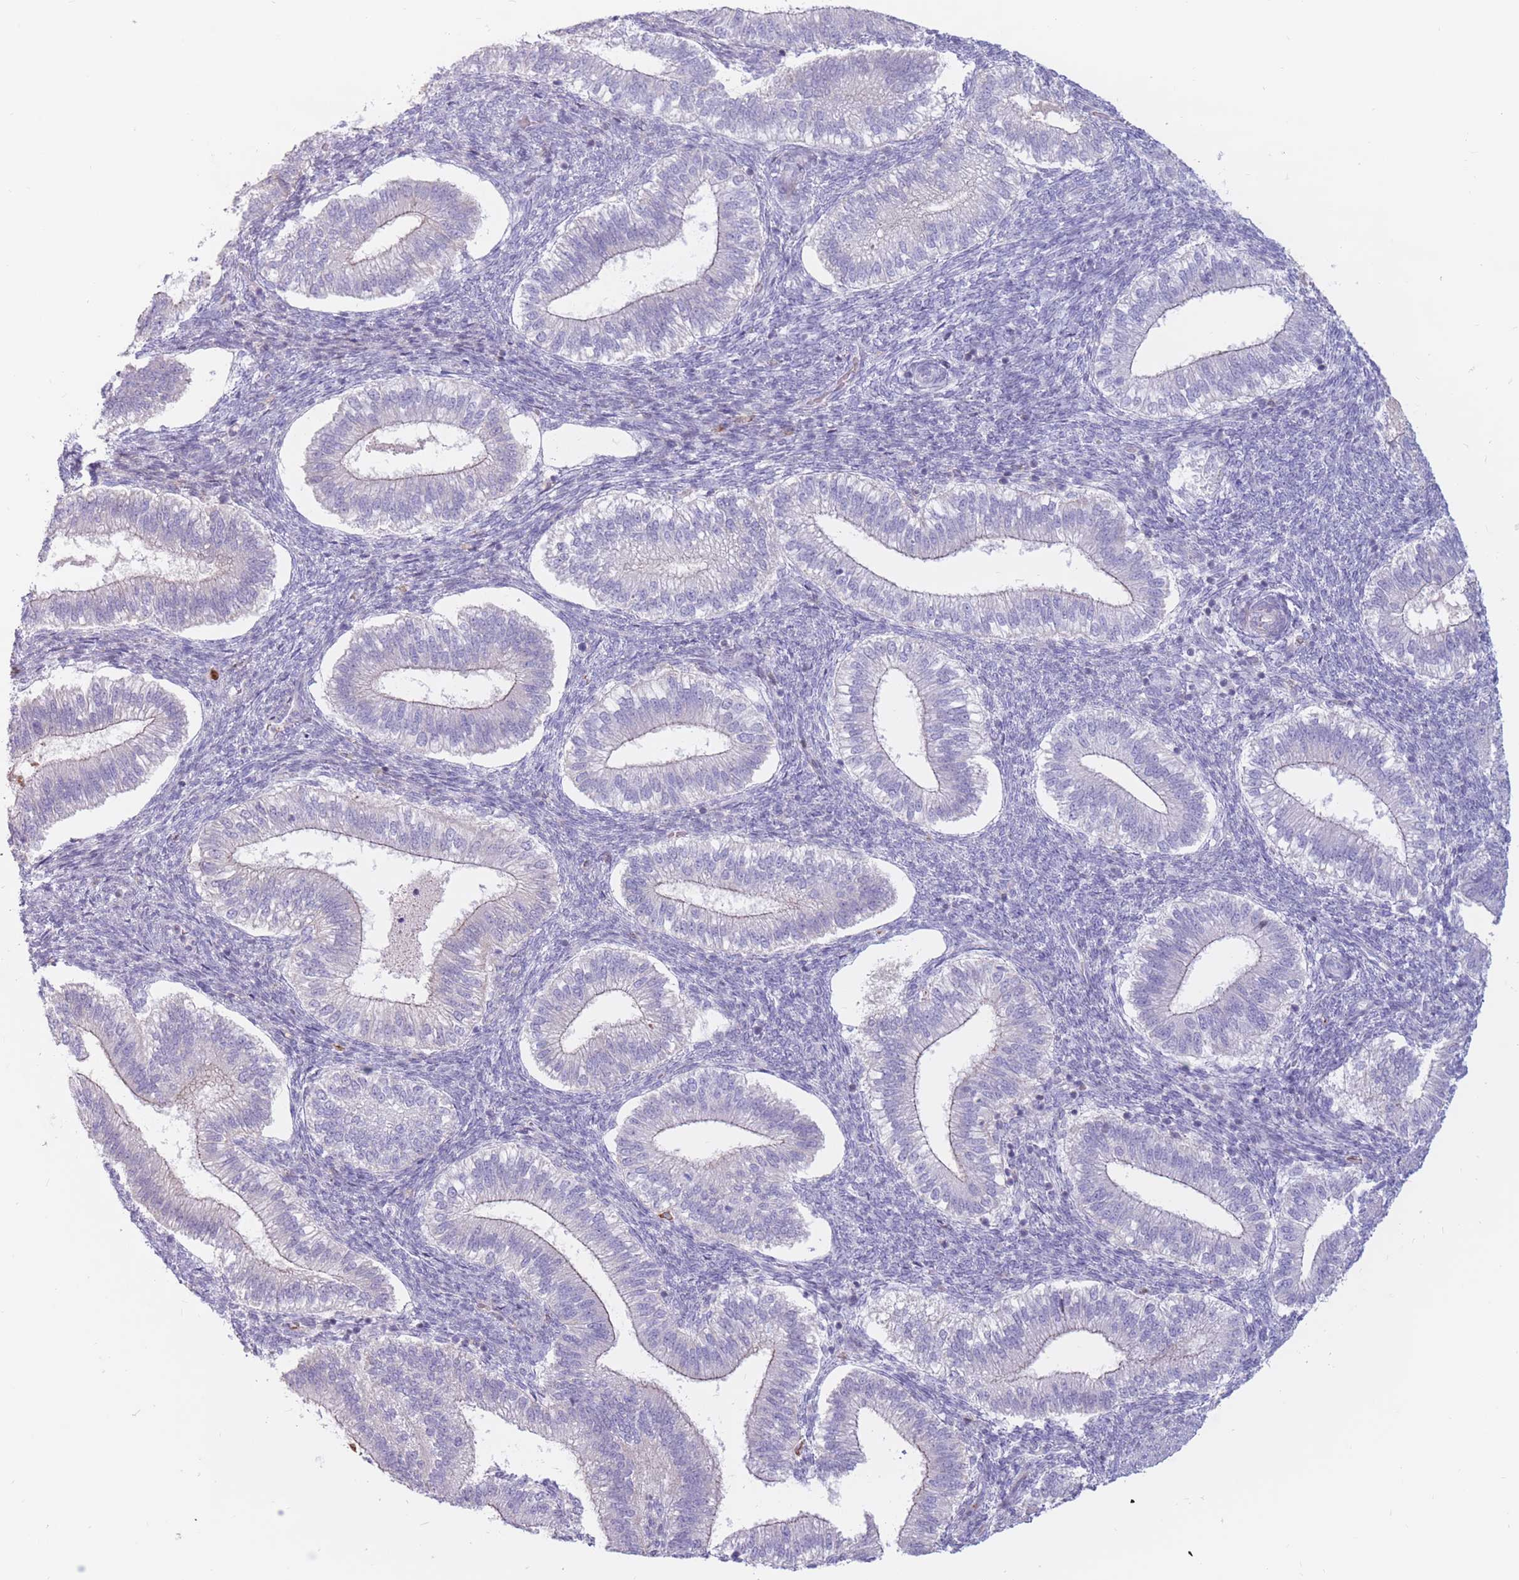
{"staining": {"intensity": "negative", "quantity": "none", "location": "none"}, "tissue": "endometrium", "cell_type": "Cells in endometrial stroma", "image_type": "normal", "snomed": [{"axis": "morphology", "description": "Normal tissue, NOS"}, {"axis": "topography", "description": "Endometrium"}], "caption": "Immunohistochemistry (IHC) micrograph of benign endometrium: endometrium stained with DAB exhibits no significant protein expression in cells in endometrial stroma. (DAB (3,3'-diaminobenzidine) immunohistochemistry (IHC) with hematoxylin counter stain).", "gene": "PTGDR", "patient": {"sex": "female", "age": 25}}